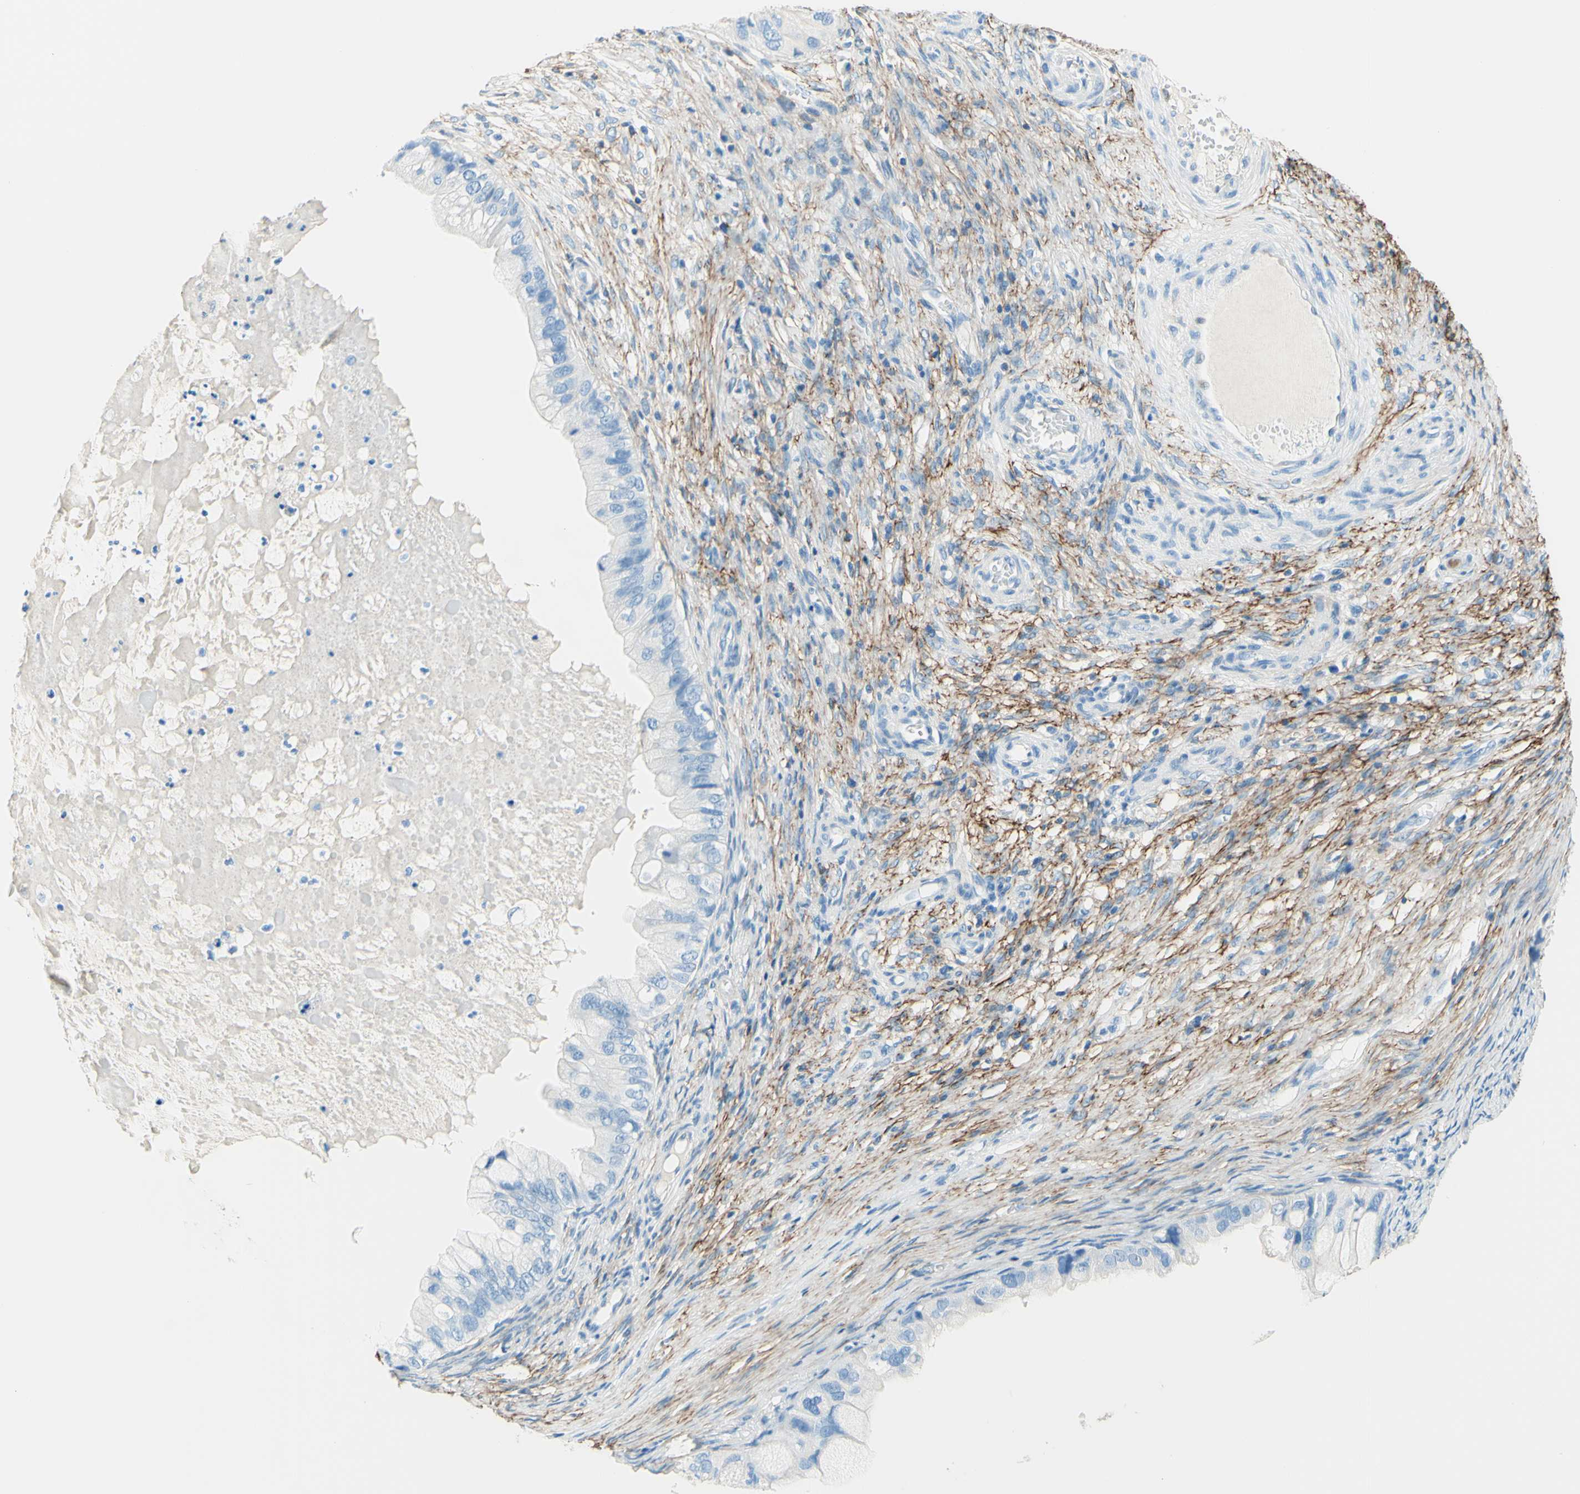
{"staining": {"intensity": "negative", "quantity": "none", "location": "none"}, "tissue": "ovarian cancer", "cell_type": "Tumor cells", "image_type": "cancer", "snomed": [{"axis": "morphology", "description": "Cystadenocarcinoma, mucinous, NOS"}, {"axis": "topography", "description": "Ovary"}], "caption": "Protein analysis of ovarian cancer displays no significant expression in tumor cells.", "gene": "MFAP5", "patient": {"sex": "female", "age": 80}}